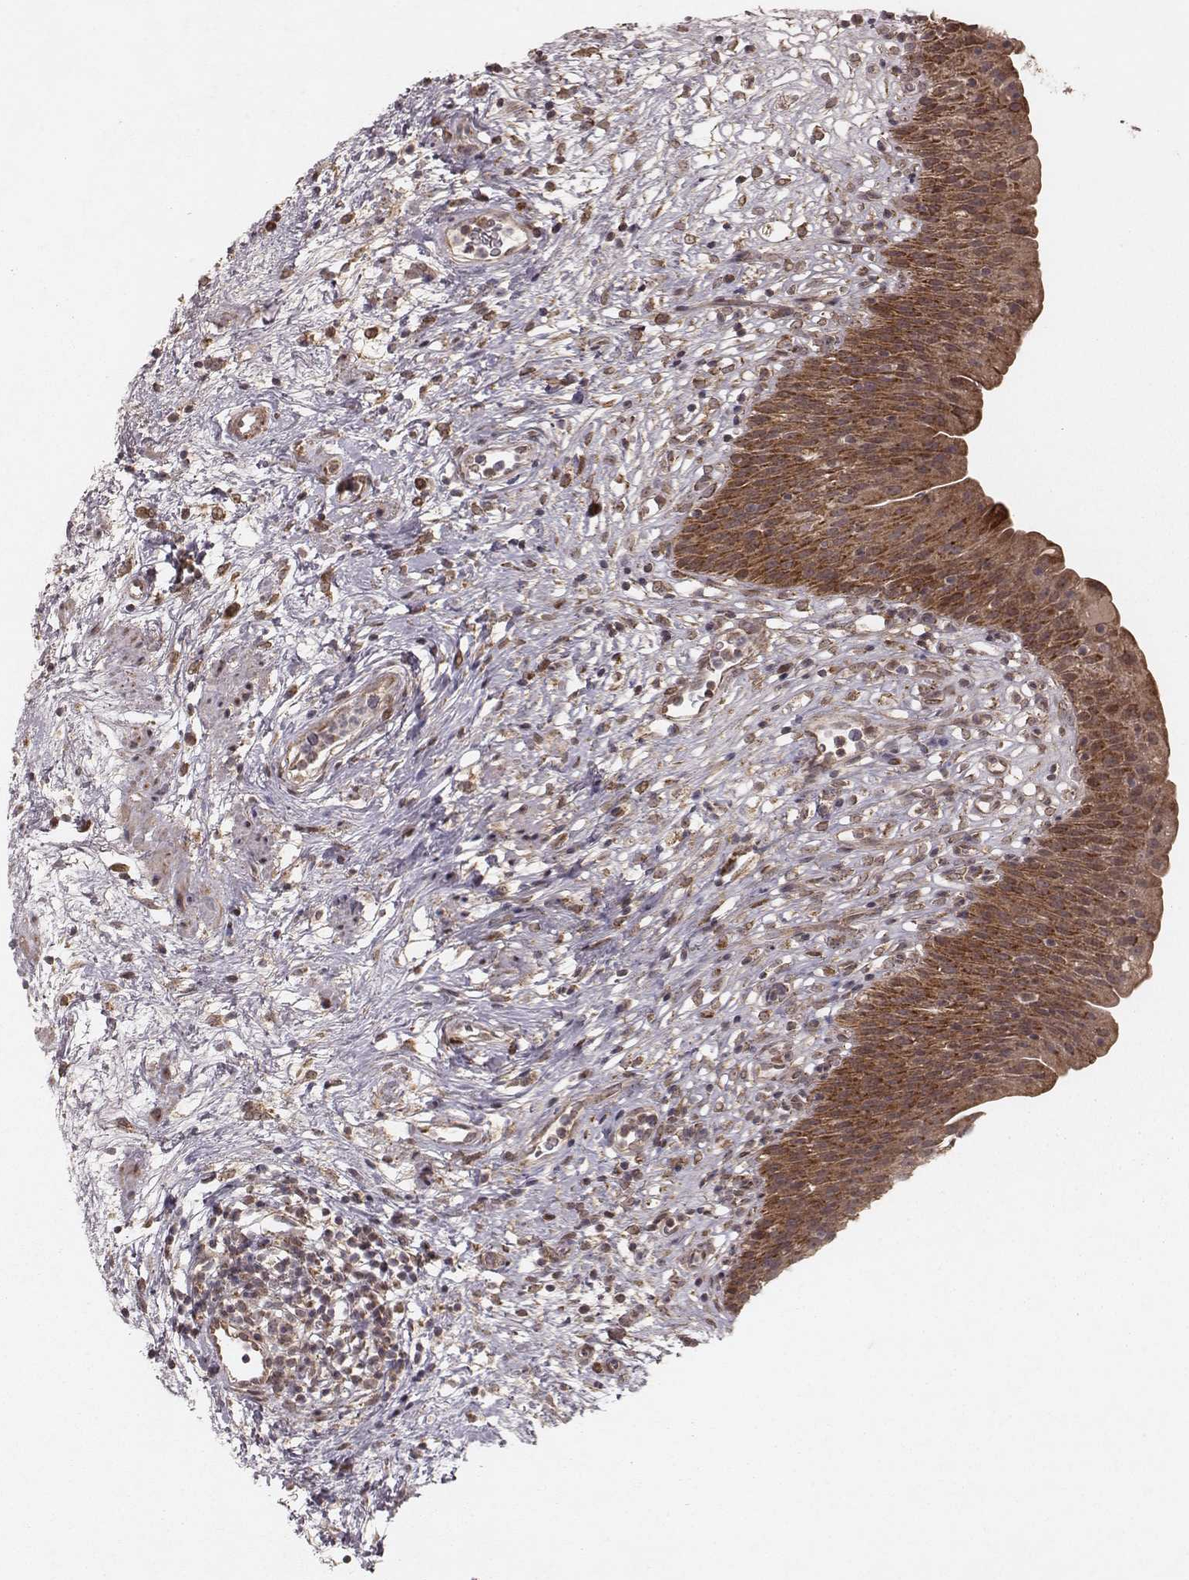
{"staining": {"intensity": "strong", "quantity": ">75%", "location": "cytoplasmic/membranous"}, "tissue": "urinary bladder", "cell_type": "Urothelial cells", "image_type": "normal", "snomed": [{"axis": "morphology", "description": "Normal tissue, NOS"}, {"axis": "topography", "description": "Urinary bladder"}], "caption": "Immunohistochemical staining of normal urinary bladder exhibits strong cytoplasmic/membranous protein positivity in about >75% of urothelial cells.", "gene": "NDUFA7", "patient": {"sex": "male", "age": 76}}